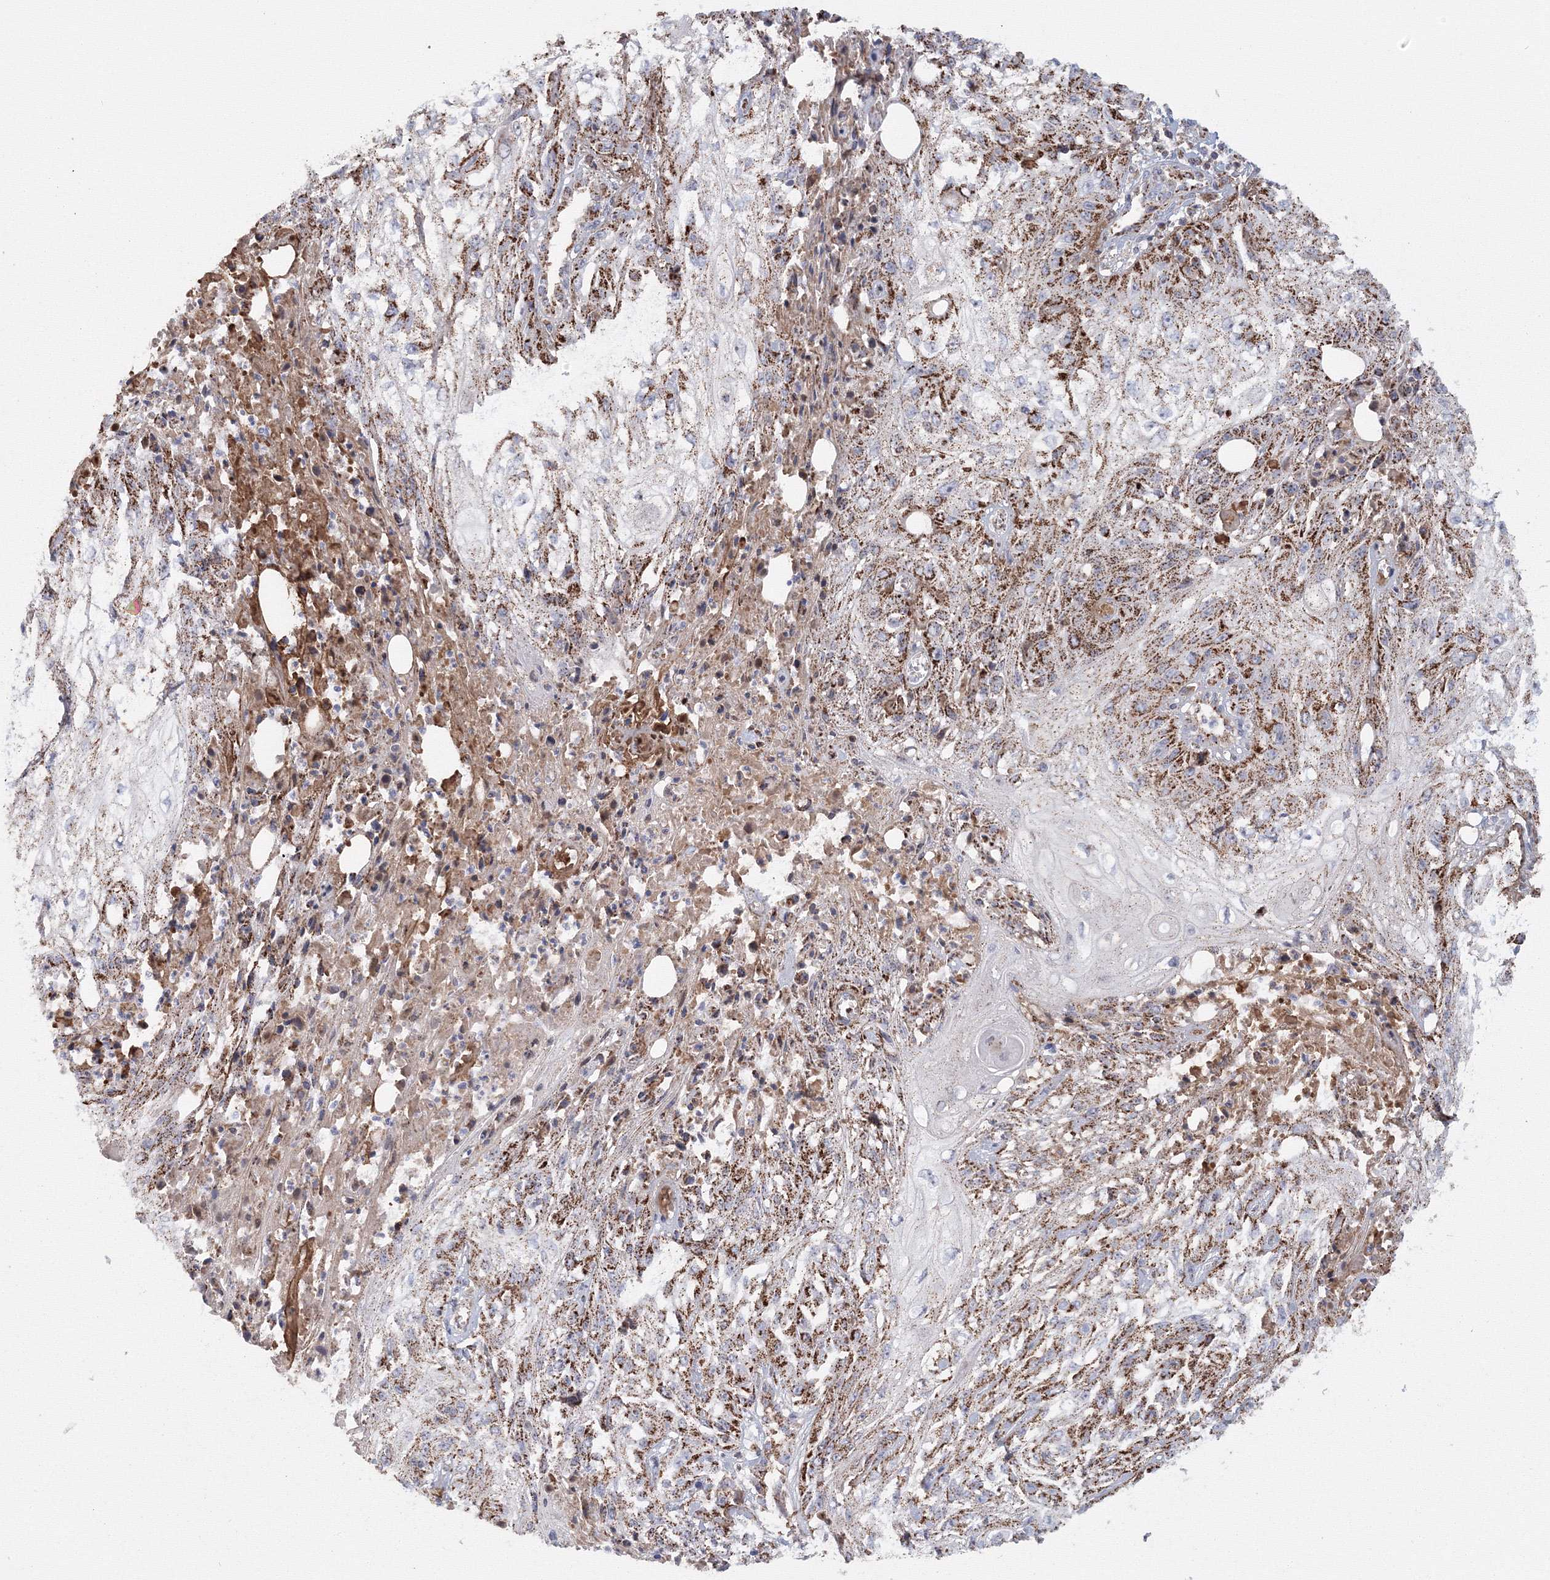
{"staining": {"intensity": "moderate", "quantity": ">75%", "location": "cytoplasmic/membranous"}, "tissue": "skin cancer", "cell_type": "Tumor cells", "image_type": "cancer", "snomed": [{"axis": "morphology", "description": "Squamous cell carcinoma, NOS"}, {"axis": "morphology", "description": "Squamous cell carcinoma, metastatic, NOS"}, {"axis": "topography", "description": "Skin"}, {"axis": "topography", "description": "Lymph node"}], "caption": "Immunohistochemistry (IHC) of squamous cell carcinoma (skin) reveals medium levels of moderate cytoplasmic/membranous staining in about >75% of tumor cells.", "gene": "GRPEL1", "patient": {"sex": "male", "age": 75}}